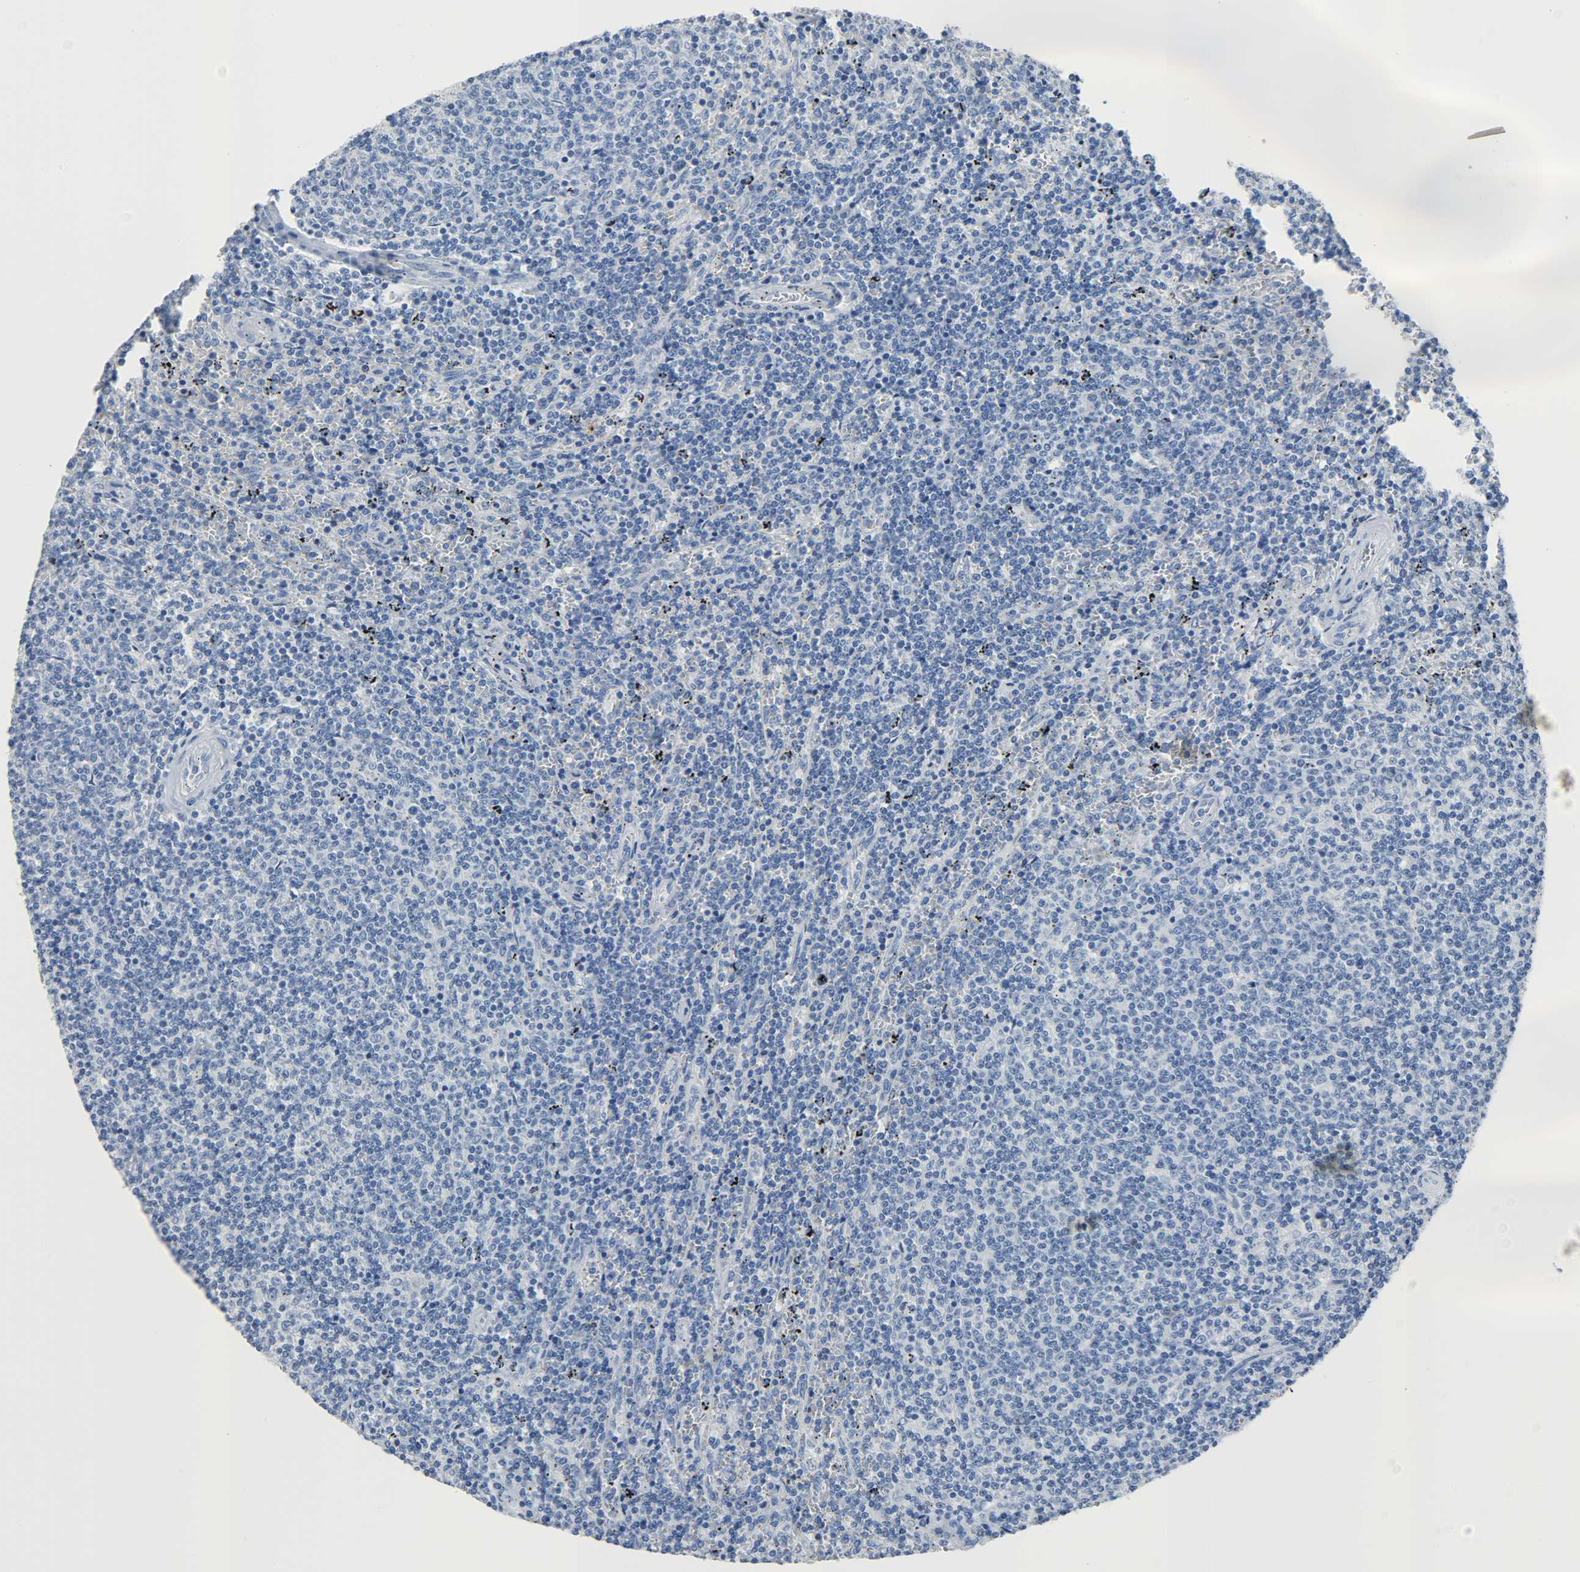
{"staining": {"intensity": "negative", "quantity": "none", "location": "none"}, "tissue": "lymphoma", "cell_type": "Tumor cells", "image_type": "cancer", "snomed": [{"axis": "morphology", "description": "Malignant lymphoma, non-Hodgkin's type, Low grade"}, {"axis": "topography", "description": "Spleen"}], "caption": "Tumor cells are negative for protein expression in human lymphoma. Nuclei are stained in blue.", "gene": "CA3", "patient": {"sex": "female", "age": 50}}